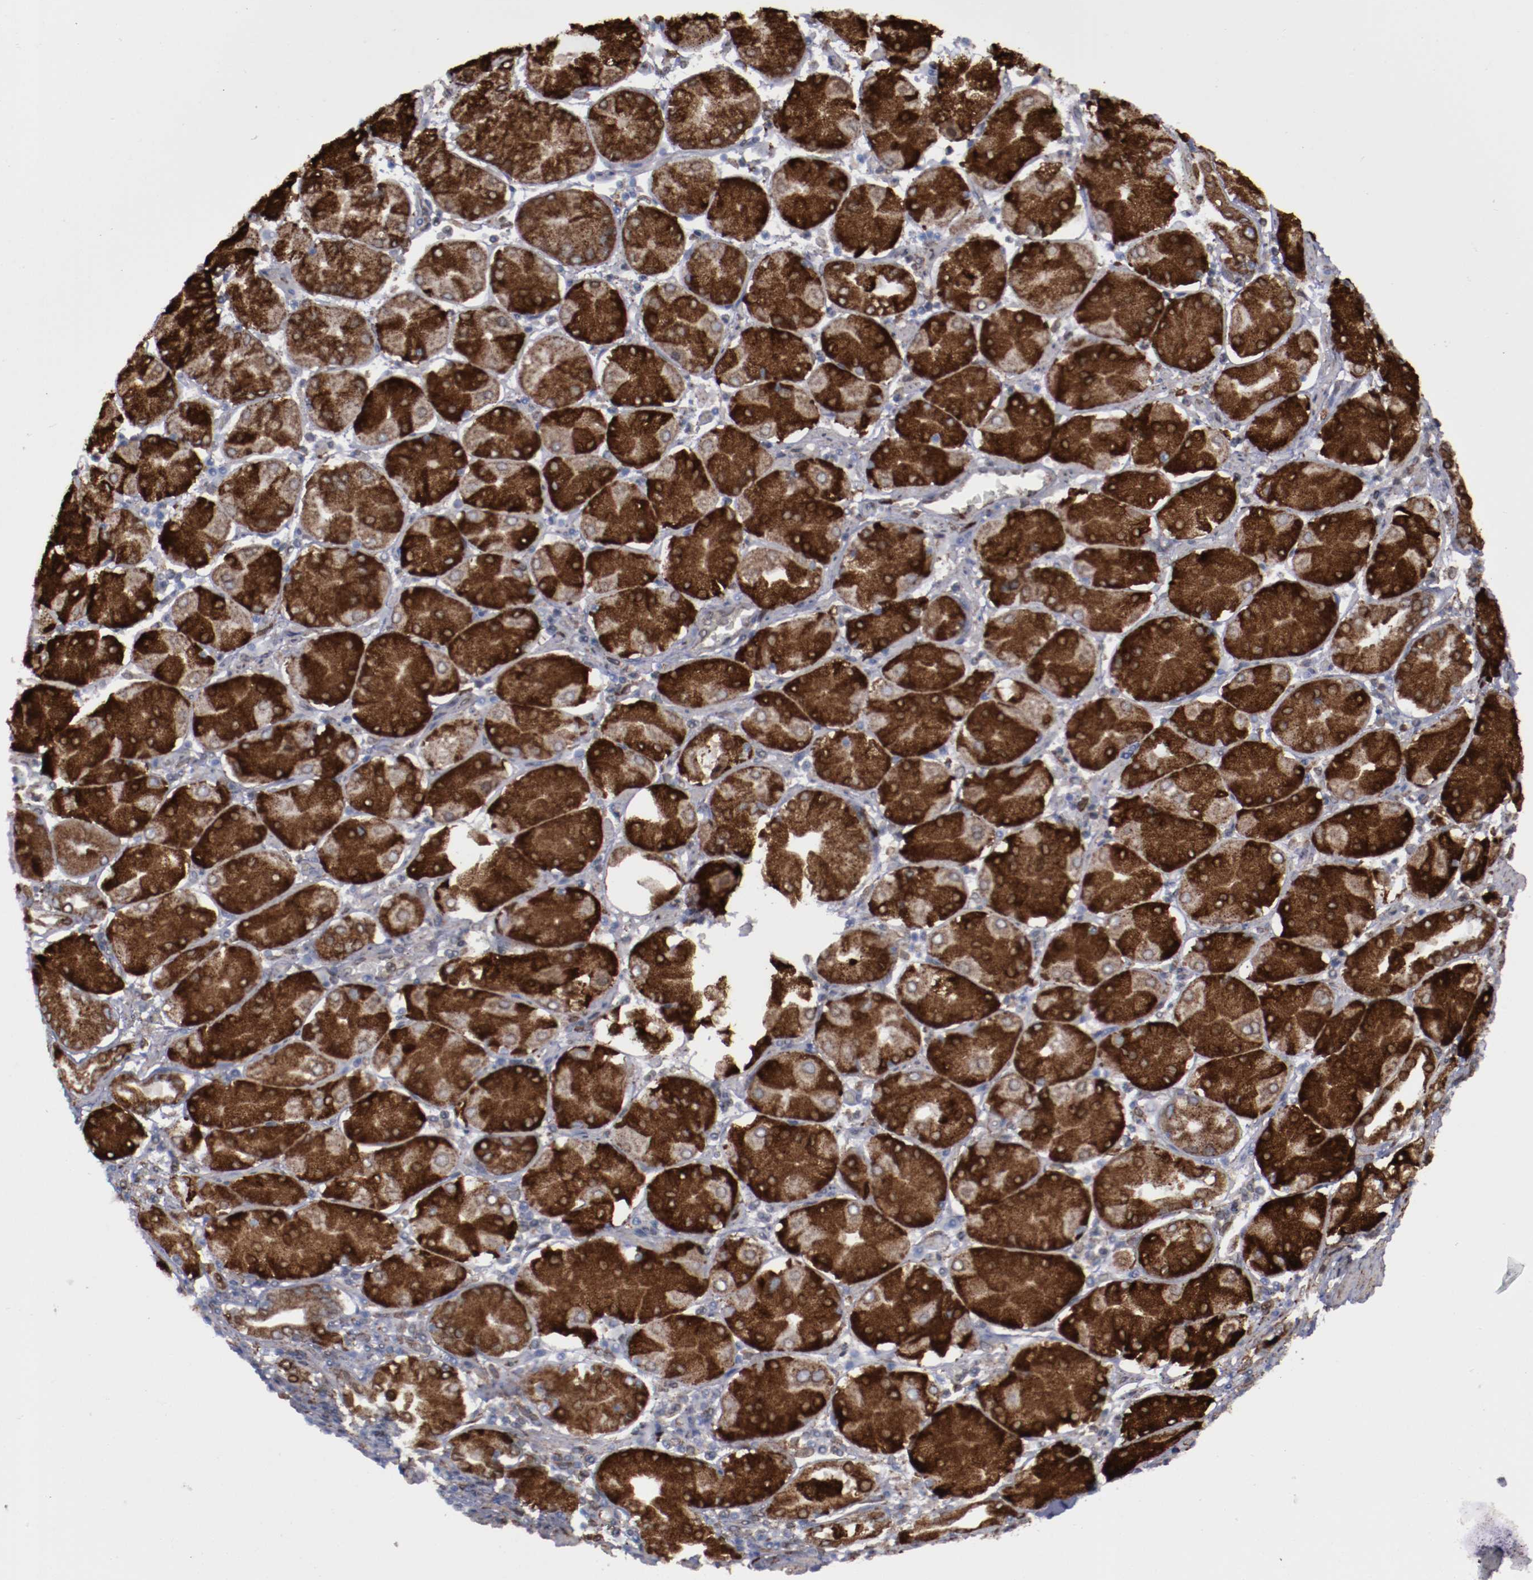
{"staining": {"intensity": "strong", "quantity": ">75%", "location": "cytoplasmic/membranous"}, "tissue": "stomach cancer", "cell_type": "Tumor cells", "image_type": "cancer", "snomed": [{"axis": "morphology", "description": "Normal tissue, NOS"}, {"axis": "morphology", "description": "Adenocarcinoma, NOS"}, {"axis": "topography", "description": "Stomach, upper"}, {"axis": "topography", "description": "Stomach"}], "caption": "Immunohistochemistry (IHC) (DAB (3,3'-diaminobenzidine)) staining of human stomach adenocarcinoma exhibits strong cytoplasmic/membranous protein positivity in about >75% of tumor cells.", "gene": "ERLIN2", "patient": {"sex": "male", "age": 59}}